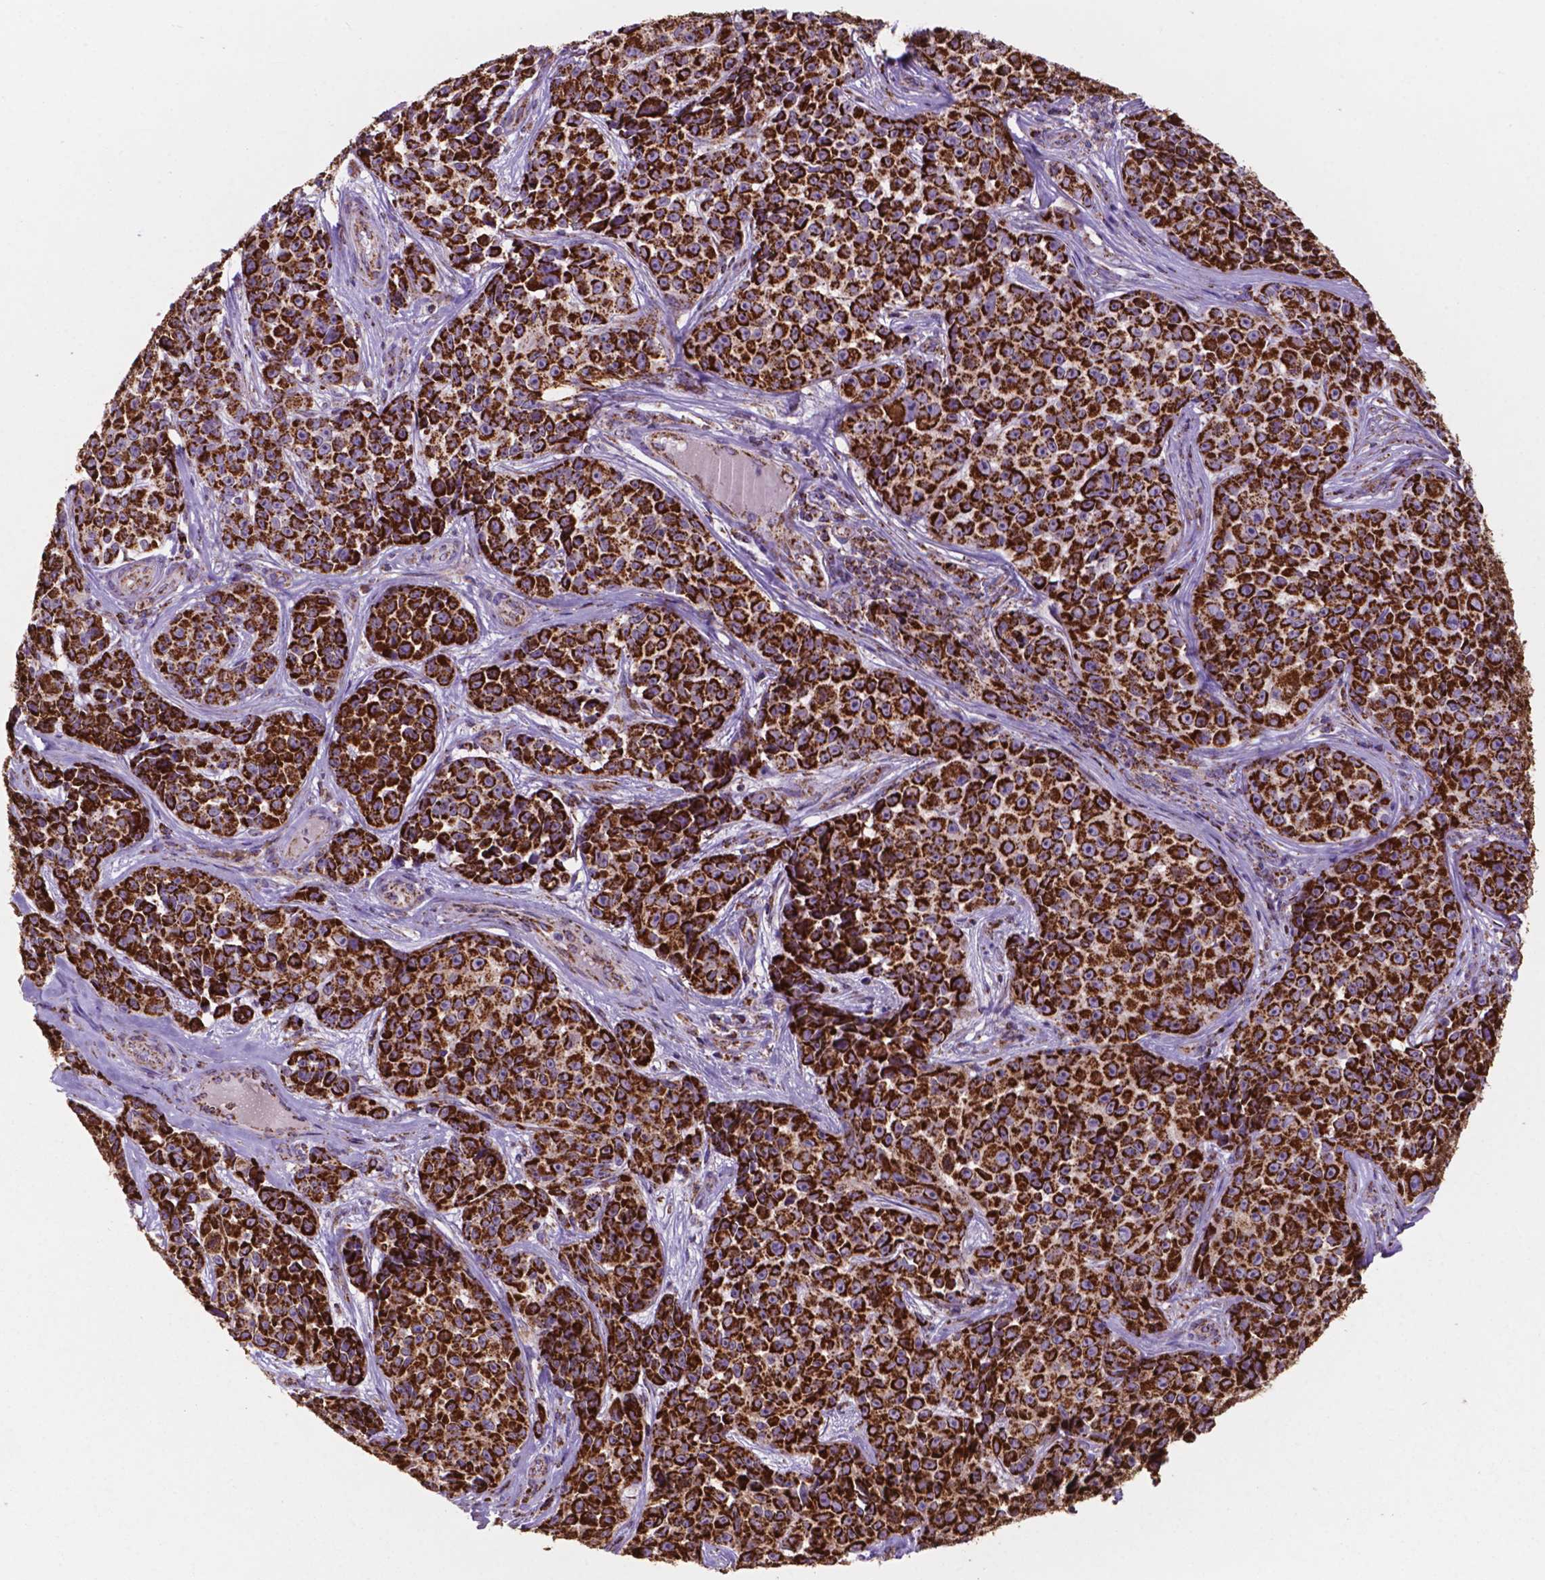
{"staining": {"intensity": "strong", "quantity": ">75%", "location": "cytoplasmic/membranous"}, "tissue": "melanoma", "cell_type": "Tumor cells", "image_type": "cancer", "snomed": [{"axis": "morphology", "description": "Malignant melanoma, NOS"}, {"axis": "topography", "description": "Skin"}], "caption": "Immunohistochemical staining of melanoma displays high levels of strong cytoplasmic/membranous protein expression in approximately >75% of tumor cells. Using DAB (3,3'-diaminobenzidine) (brown) and hematoxylin (blue) stains, captured at high magnification using brightfield microscopy.", "gene": "HSPD1", "patient": {"sex": "female", "age": 88}}